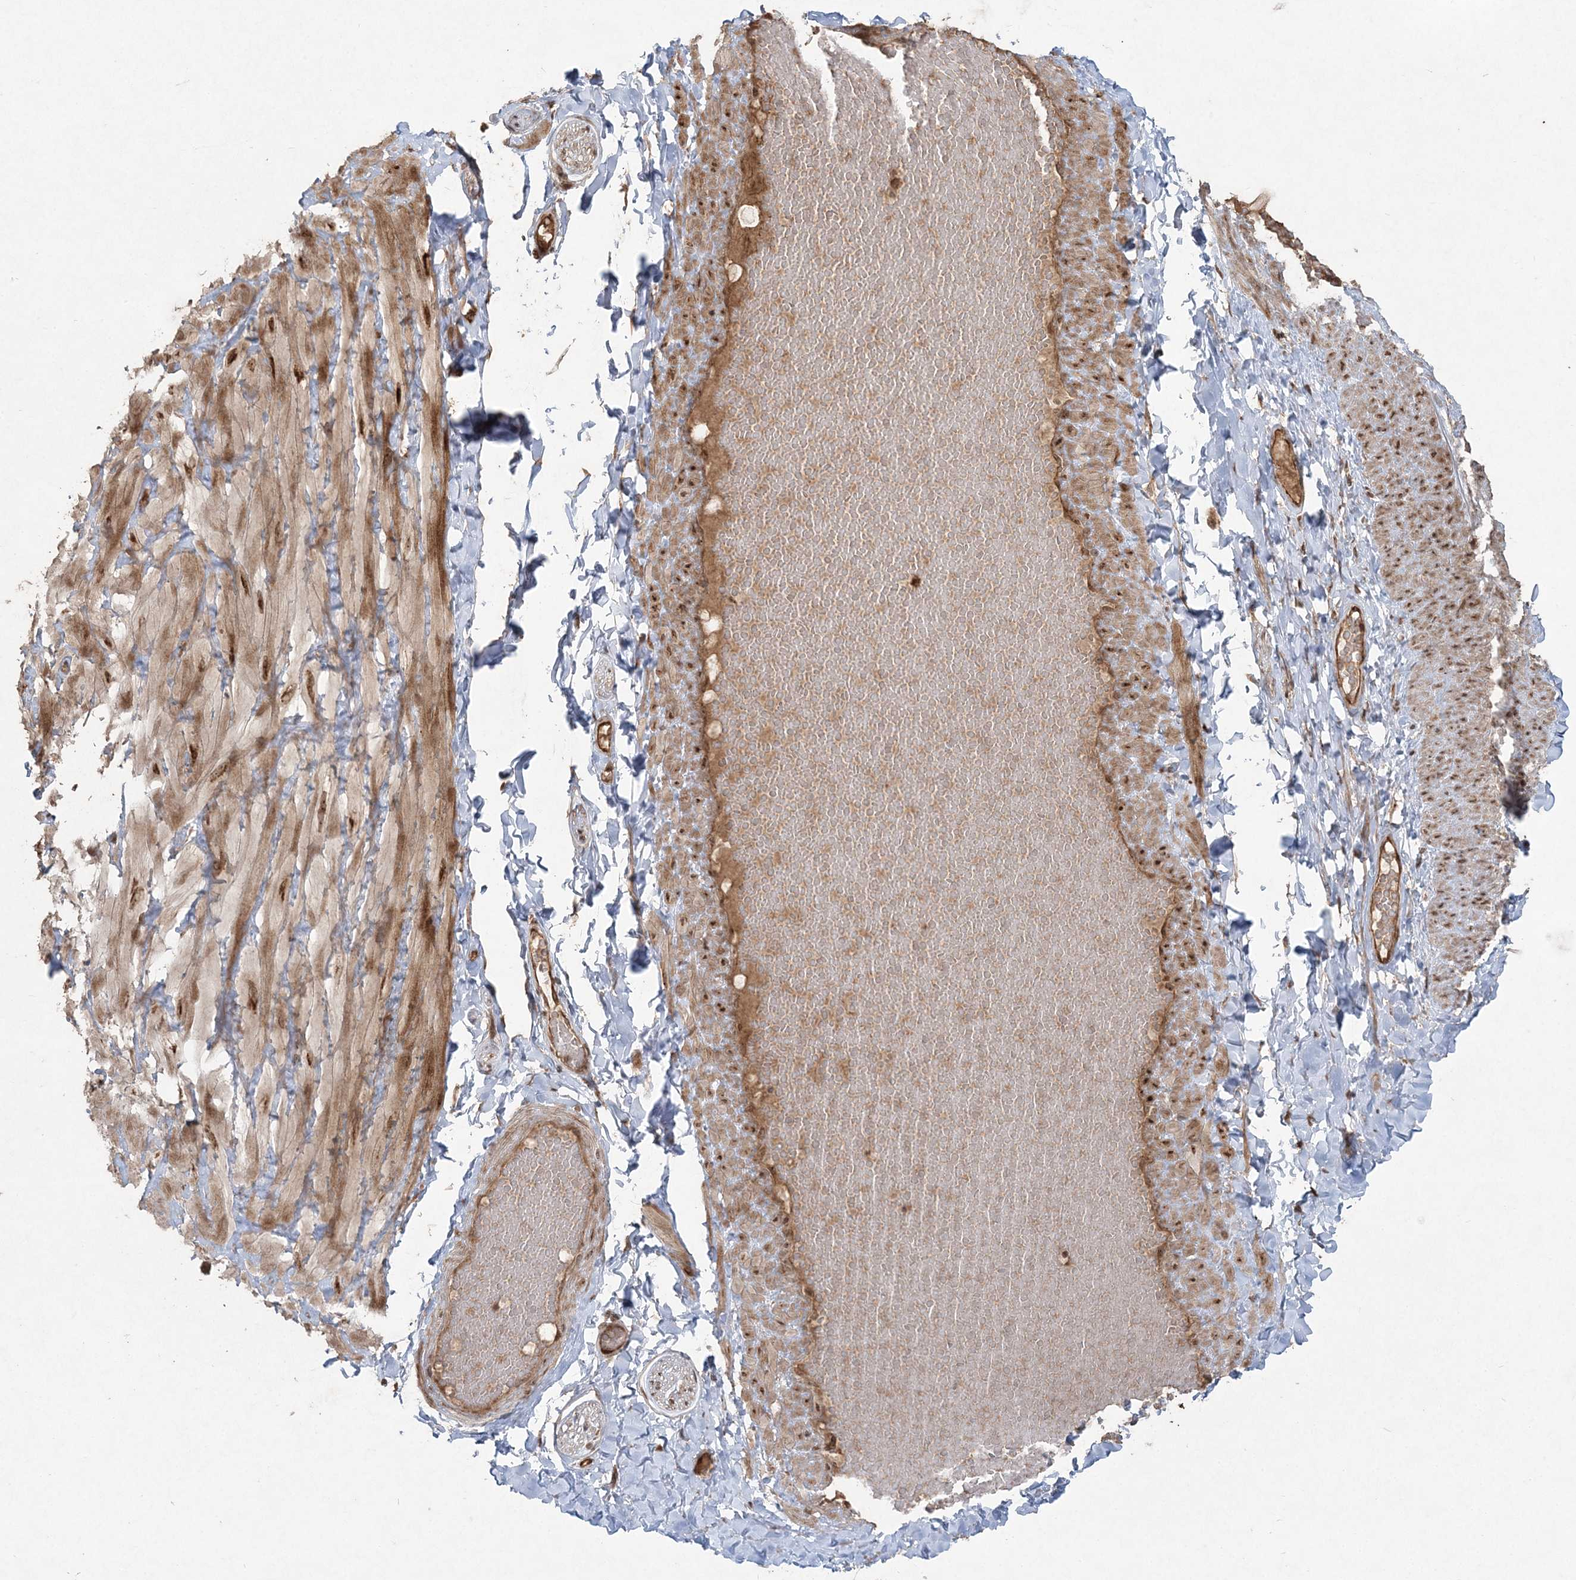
{"staining": {"intensity": "negative", "quantity": "none", "location": "none"}, "tissue": "adipose tissue", "cell_type": "Adipocytes", "image_type": "normal", "snomed": [{"axis": "morphology", "description": "Normal tissue, NOS"}, {"axis": "topography", "description": "Adipose tissue"}, {"axis": "topography", "description": "Vascular tissue"}, {"axis": "topography", "description": "Peripheral nerve tissue"}], "caption": "A high-resolution histopathology image shows immunohistochemistry (IHC) staining of normal adipose tissue, which exhibits no significant staining in adipocytes. The staining is performed using DAB brown chromogen with nuclei counter-stained in using hematoxylin.", "gene": "SERINC1", "patient": {"sex": "male", "age": 25}}